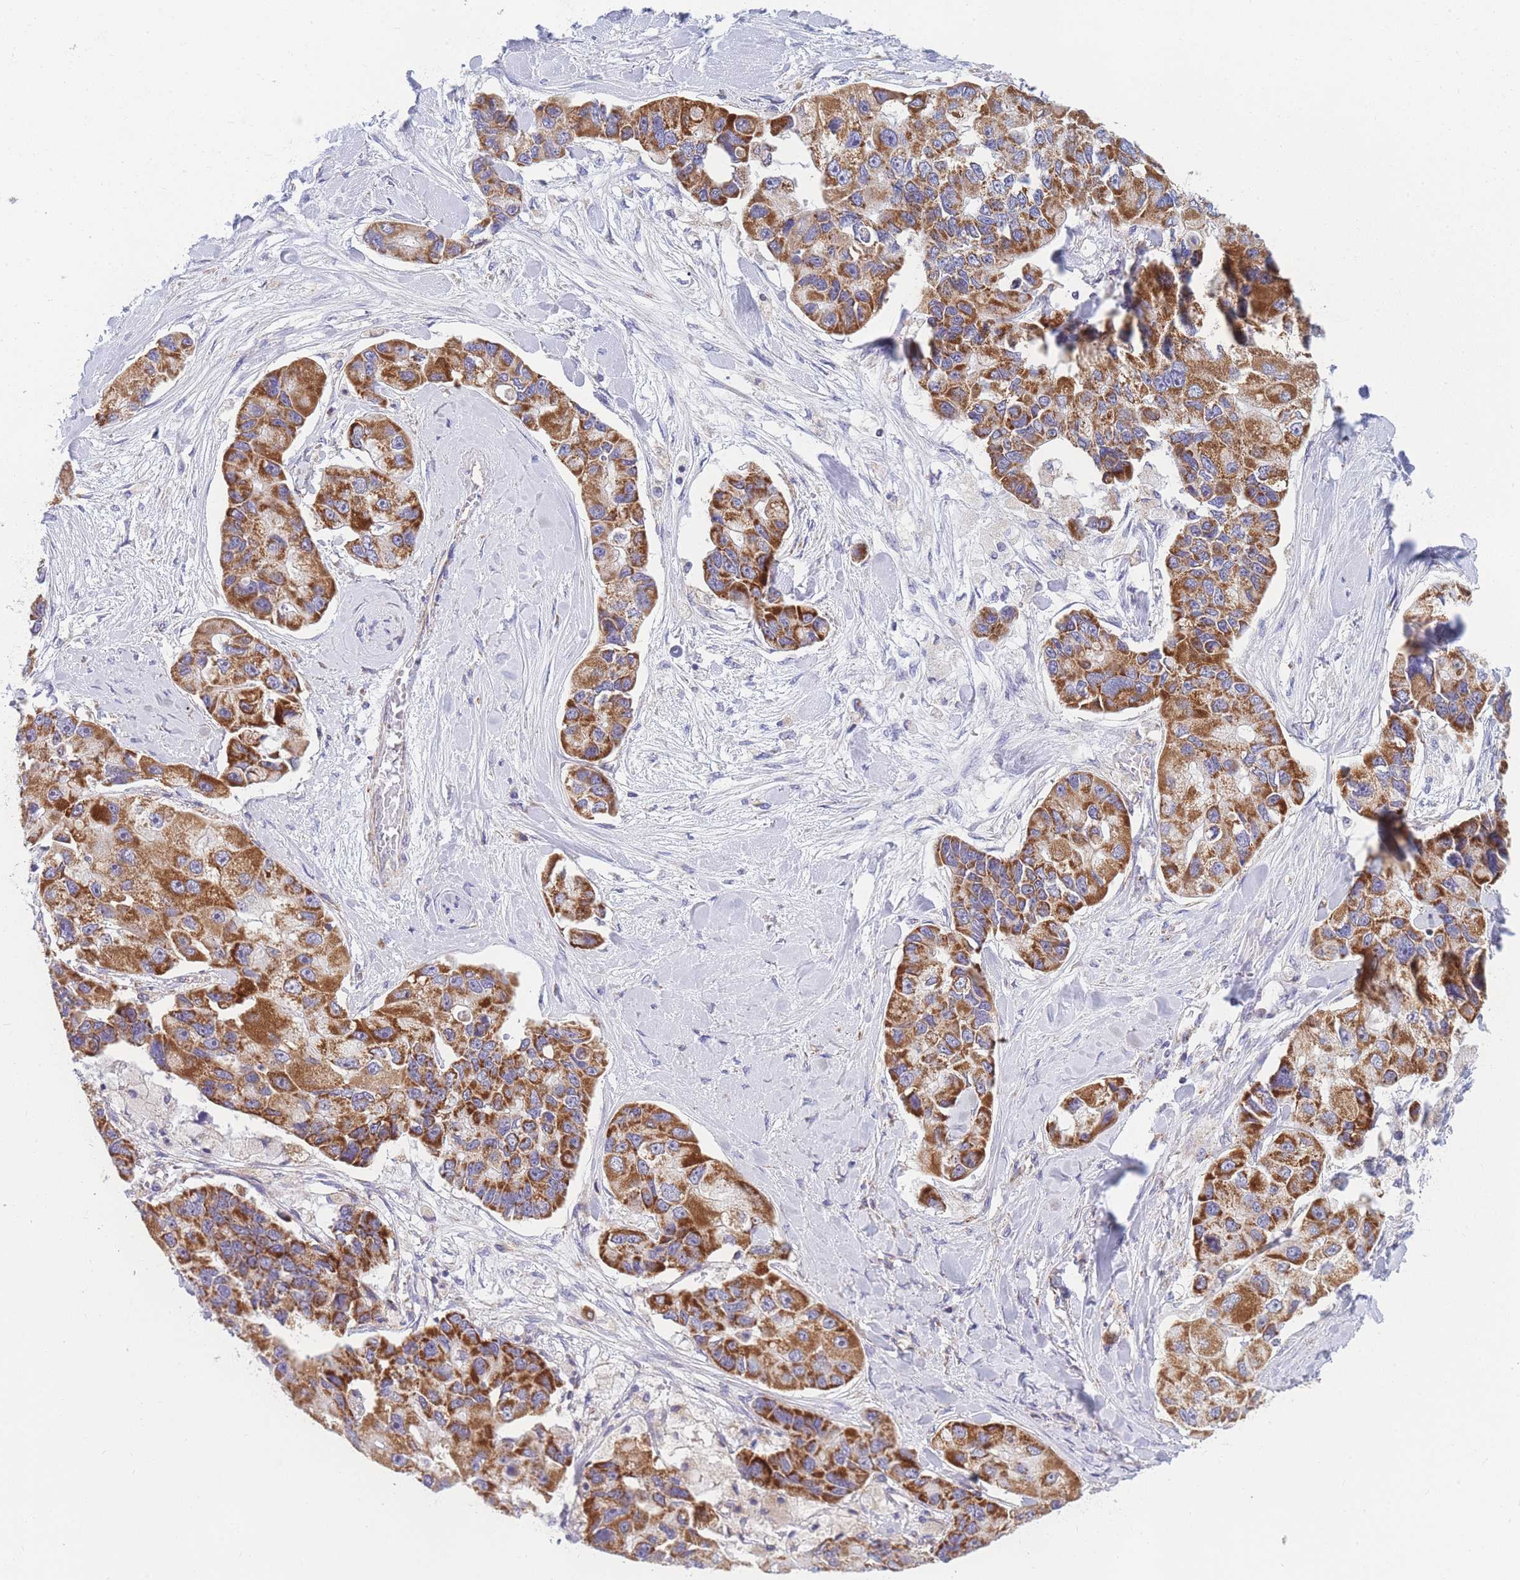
{"staining": {"intensity": "strong", "quantity": ">75%", "location": "cytoplasmic/membranous"}, "tissue": "lung cancer", "cell_type": "Tumor cells", "image_type": "cancer", "snomed": [{"axis": "morphology", "description": "Adenocarcinoma, NOS"}, {"axis": "topography", "description": "Lung"}], "caption": "There is high levels of strong cytoplasmic/membranous staining in tumor cells of adenocarcinoma (lung), as demonstrated by immunohistochemical staining (brown color).", "gene": "MRPS11", "patient": {"sex": "female", "age": 54}}